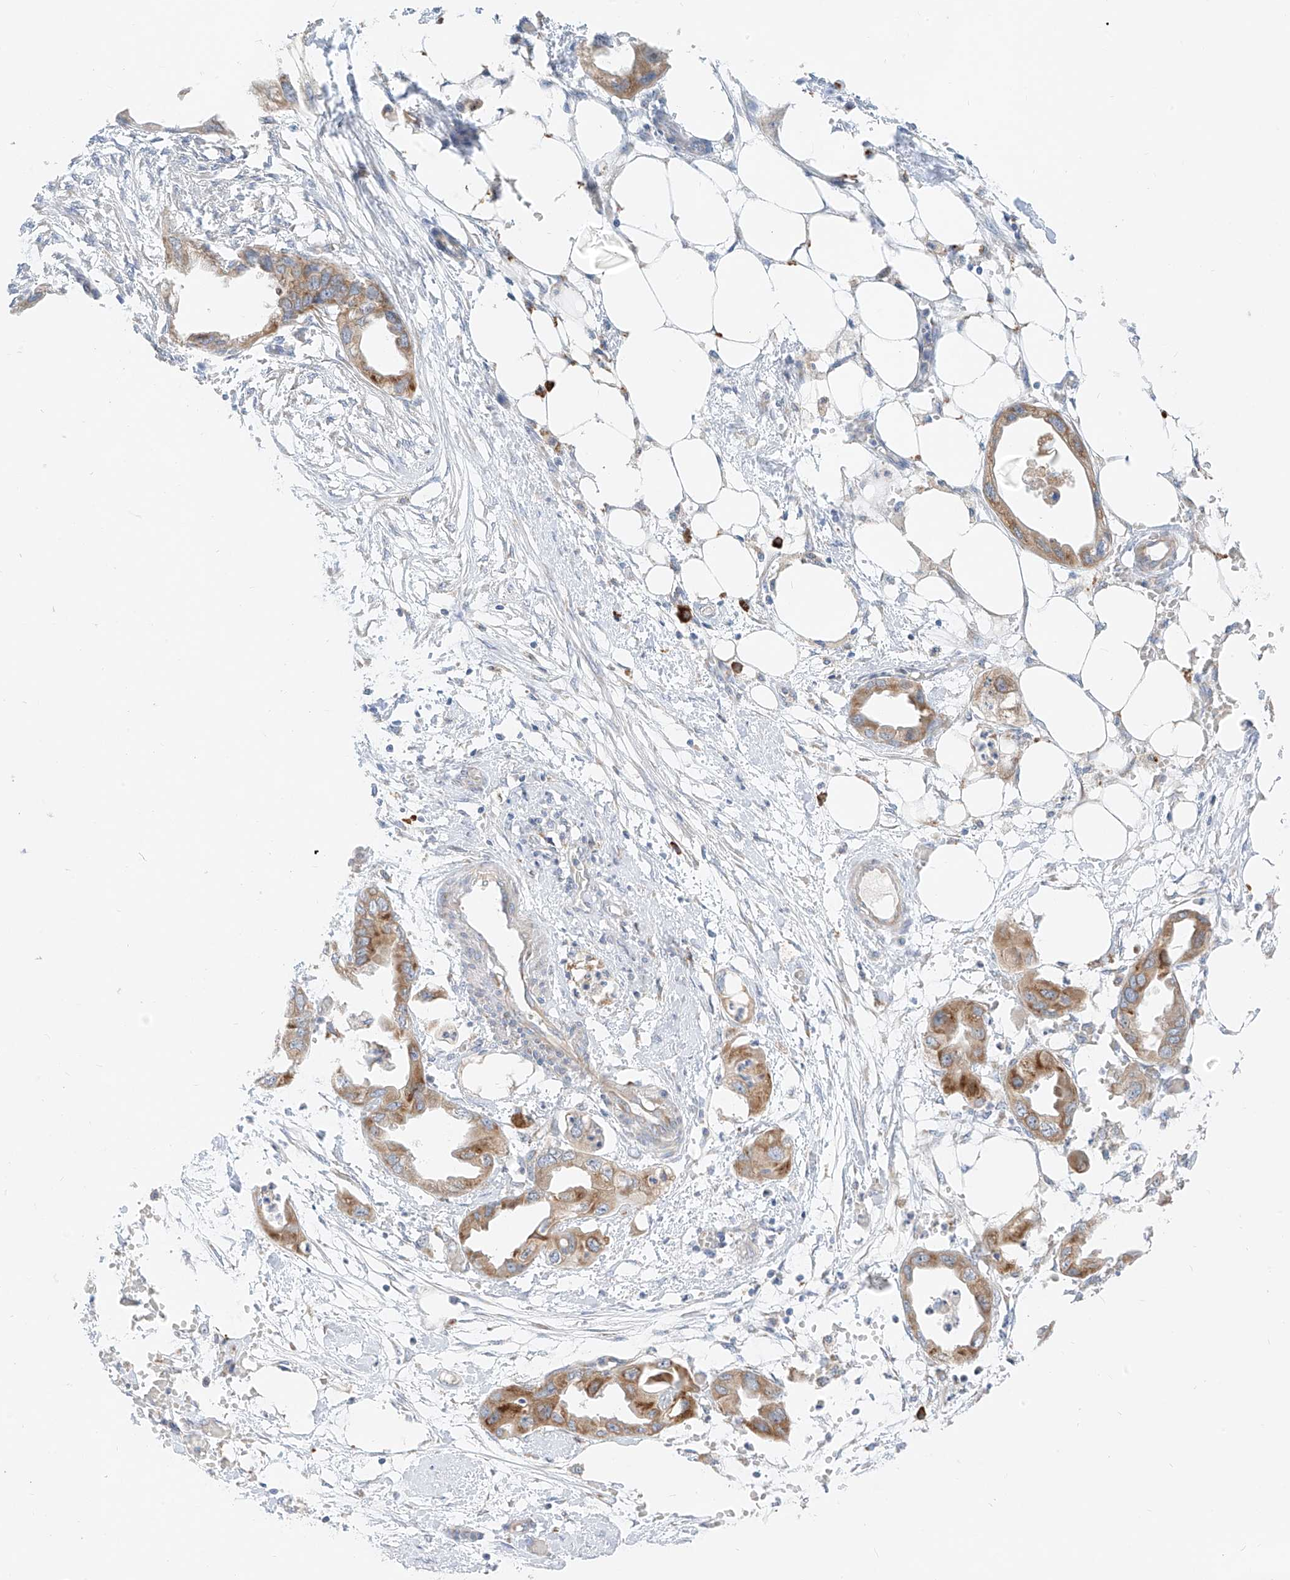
{"staining": {"intensity": "moderate", "quantity": ">75%", "location": "cytoplasmic/membranous"}, "tissue": "endometrial cancer", "cell_type": "Tumor cells", "image_type": "cancer", "snomed": [{"axis": "morphology", "description": "Adenocarcinoma, NOS"}, {"axis": "morphology", "description": "Adenocarcinoma, metastatic, NOS"}, {"axis": "topography", "description": "Adipose tissue"}, {"axis": "topography", "description": "Endometrium"}], "caption": "This photomicrograph exhibits endometrial cancer stained with immunohistochemistry (IHC) to label a protein in brown. The cytoplasmic/membranous of tumor cells show moderate positivity for the protein. Nuclei are counter-stained blue.", "gene": "STT3A", "patient": {"sex": "female", "age": 67}}